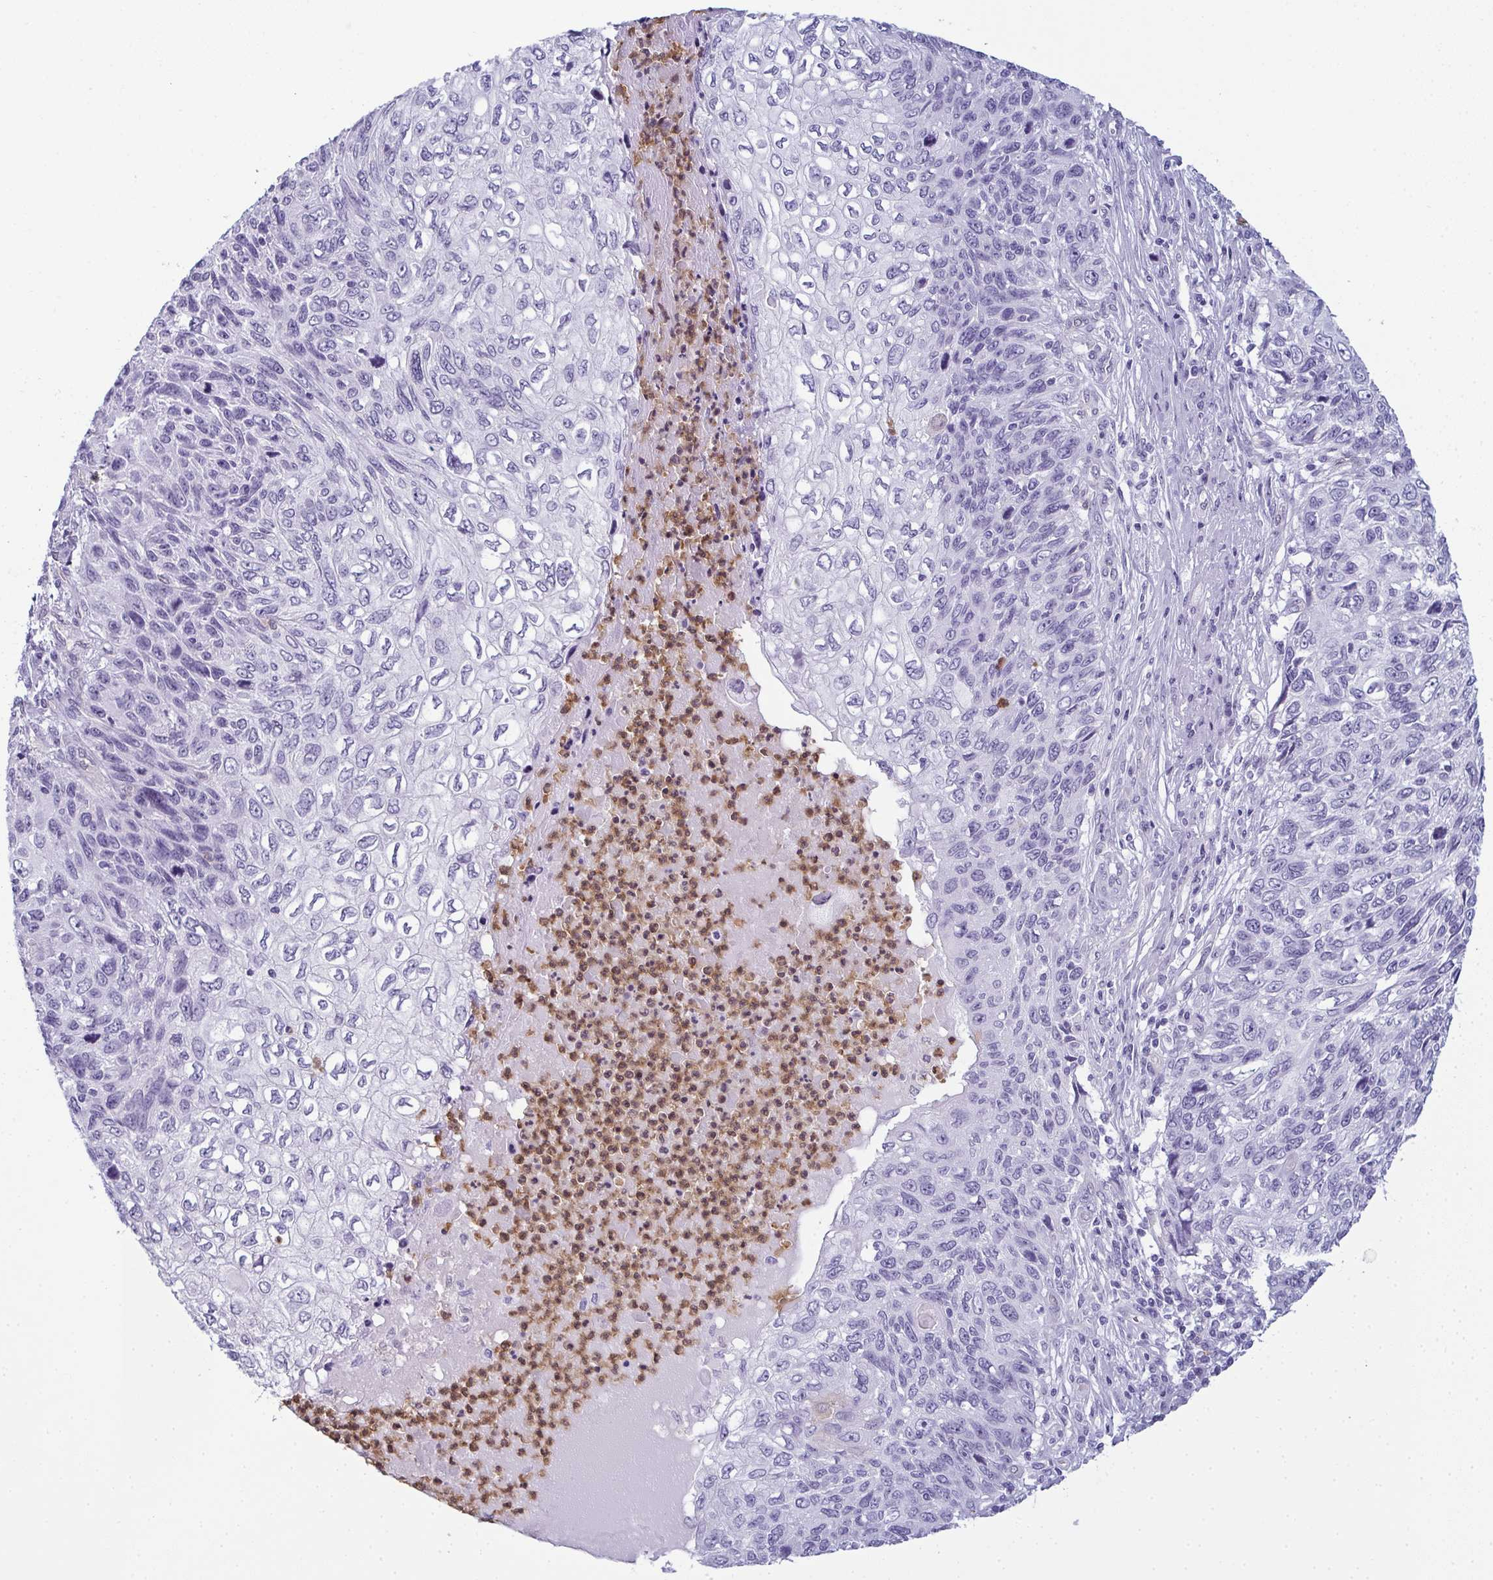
{"staining": {"intensity": "negative", "quantity": "none", "location": "none"}, "tissue": "skin cancer", "cell_type": "Tumor cells", "image_type": "cancer", "snomed": [{"axis": "morphology", "description": "Squamous cell carcinoma, NOS"}, {"axis": "topography", "description": "Skin"}], "caption": "The histopathology image reveals no significant expression in tumor cells of skin cancer.", "gene": "CDA", "patient": {"sex": "male", "age": 92}}